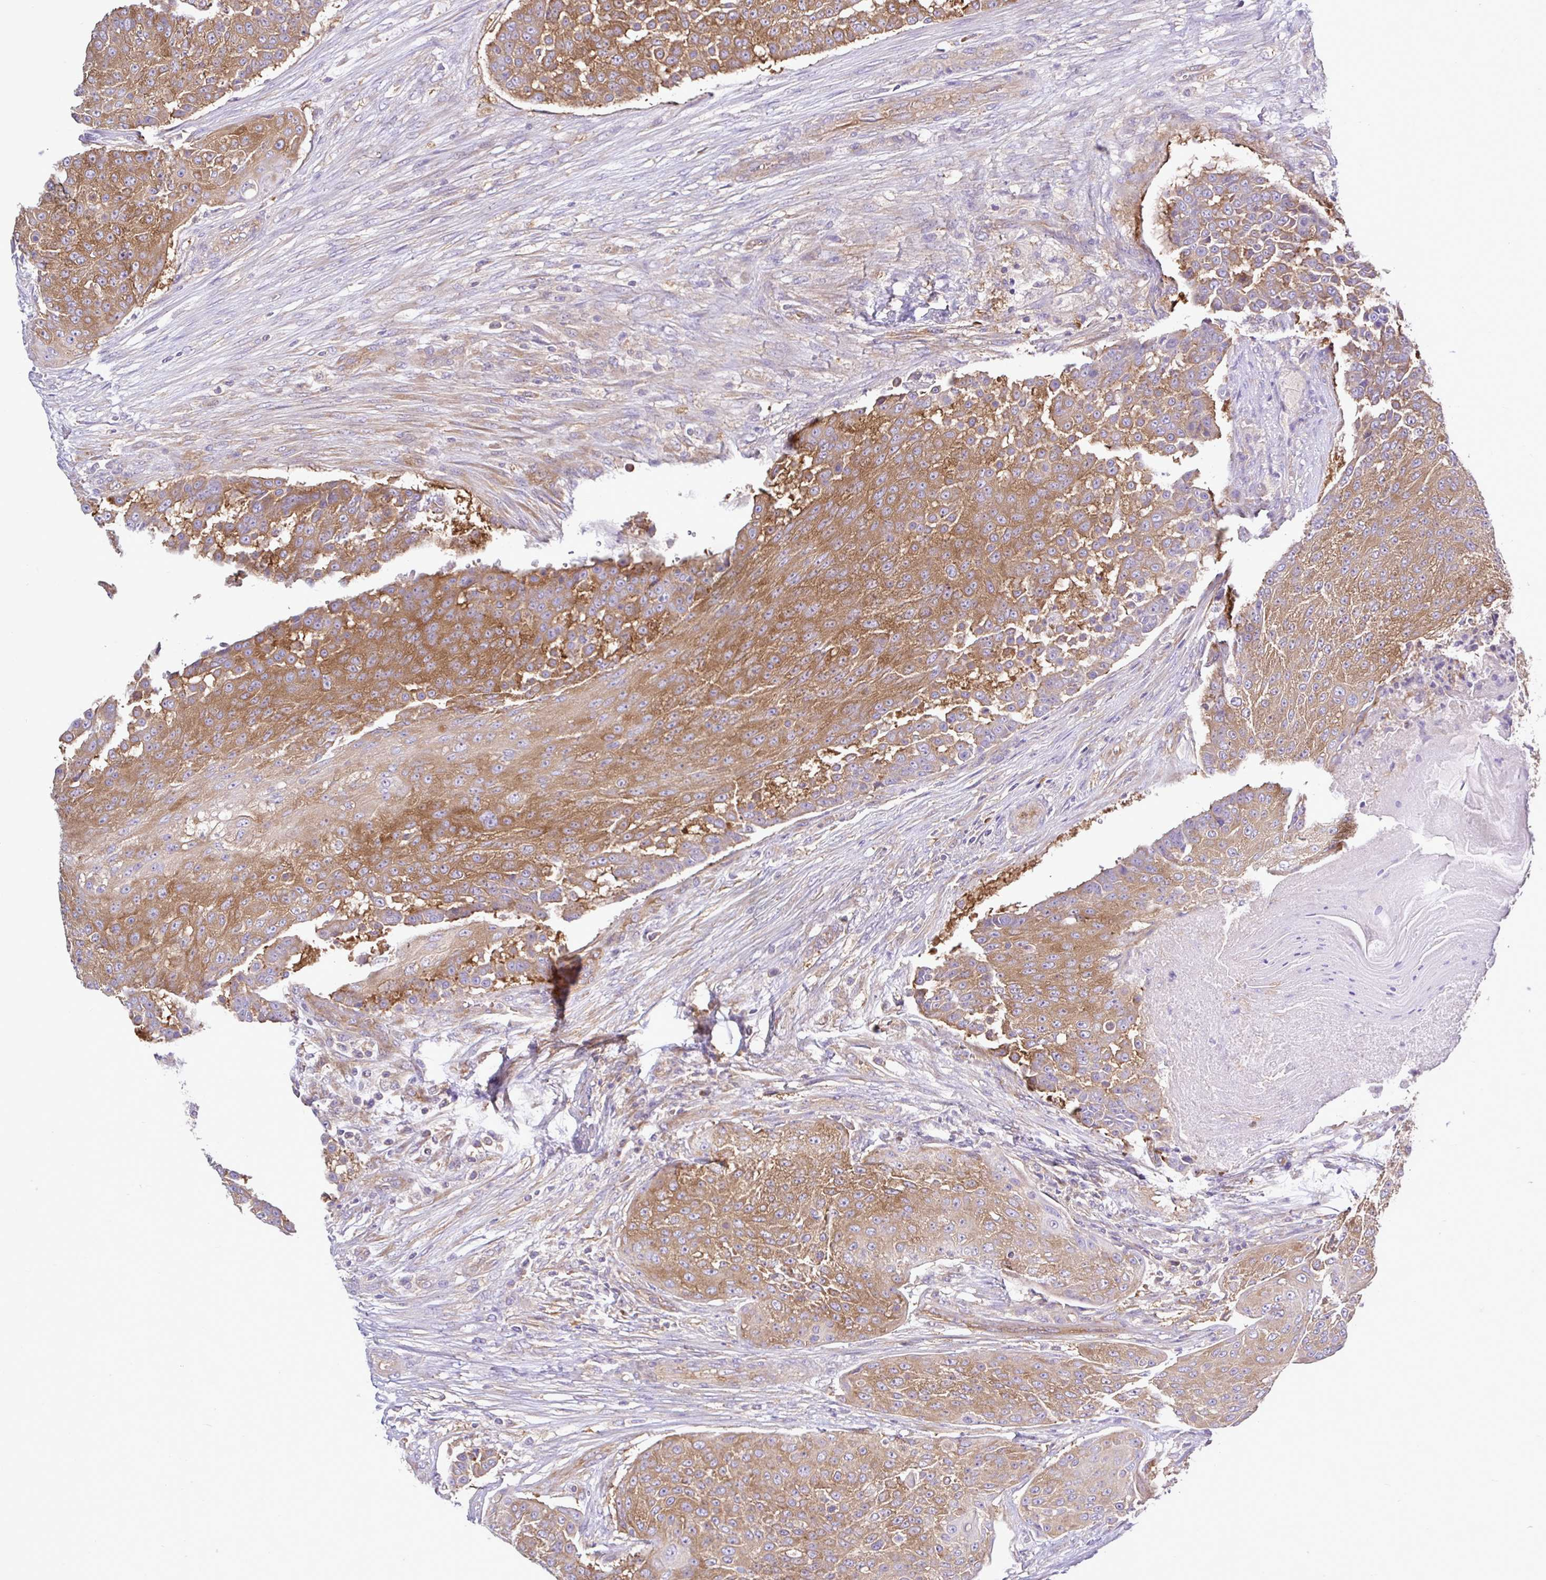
{"staining": {"intensity": "moderate", "quantity": ">75%", "location": "cytoplasmic/membranous"}, "tissue": "urothelial cancer", "cell_type": "Tumor cells", "image_type": "cancer", "snomed": [{"axis": "morphology", "description": "Urothelial carcinoma, High grade"}, {"axis": "topography", "description": "Urinary bladder"}], "caption": "High-grade urothelial carcinoma stained with a brown dye demonstrates moderate cytoplasmic/membranous positive positivity in approximately >75% of tumor cells.", "gene": "LARS1", "patient": {"sex": "female", "age": 63}}